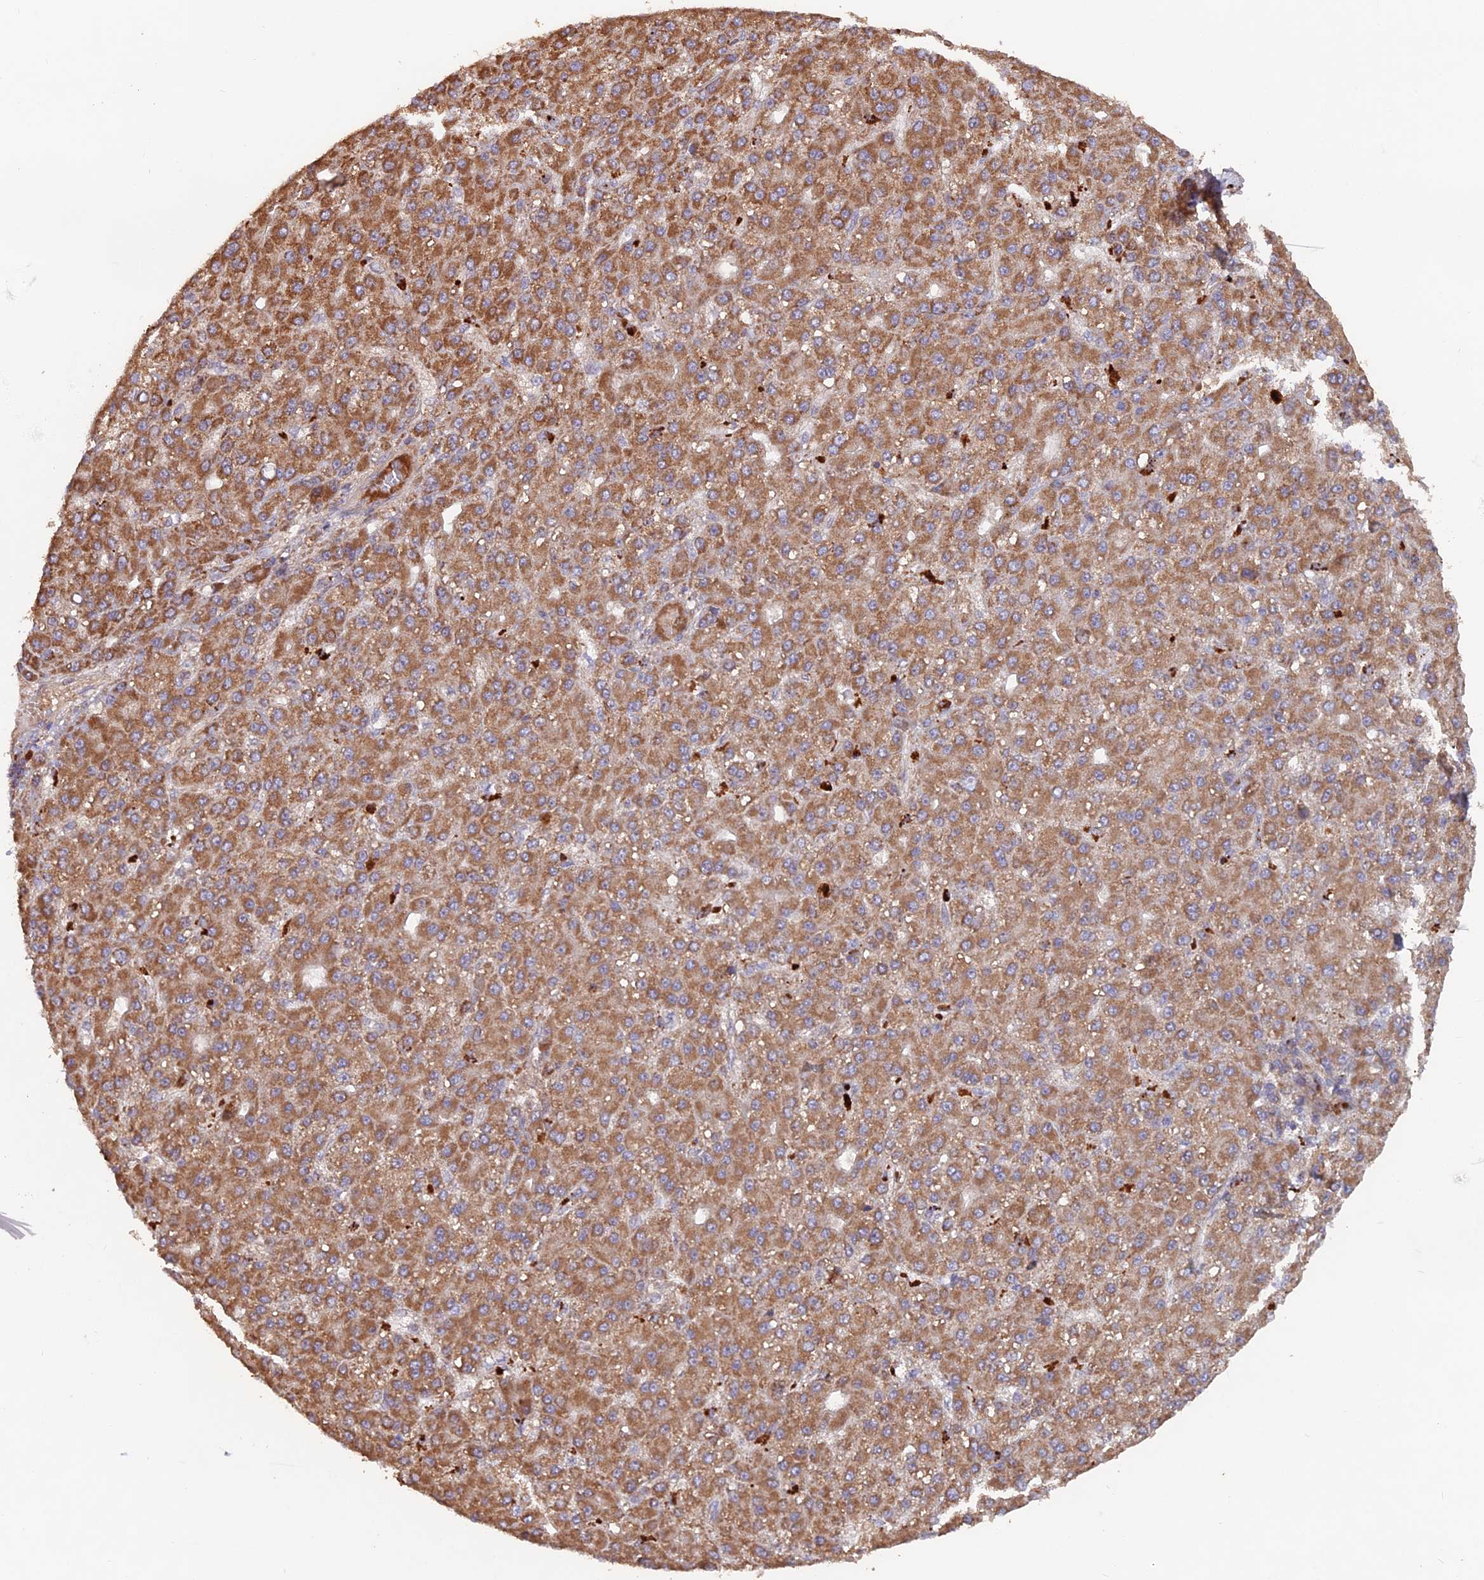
{"staining": {"intensity": "moderate", "quantity": ">75%", "location": "cytoplasmic/membranous"}, "tissue": "liver cancer", "cell_type": "Tumor cells", "image_type": "cancer", "snomed": [{"axis": "morphology", "description": "Carcinoma, Hepatocellular, NOS"}, {"axis": "topography", "description": "Liver"}], "caption": "The histopathology image shows a brown stain indicating the presence of a protein in the cytoplasmic/membranous of tumor cells in liver hepatocellular carcinoma. (brown staining indicates protein expression, while blue staining denotes nuclei).", "gene": "IFT22", "patient": {"sex": "male", "age": 67}}